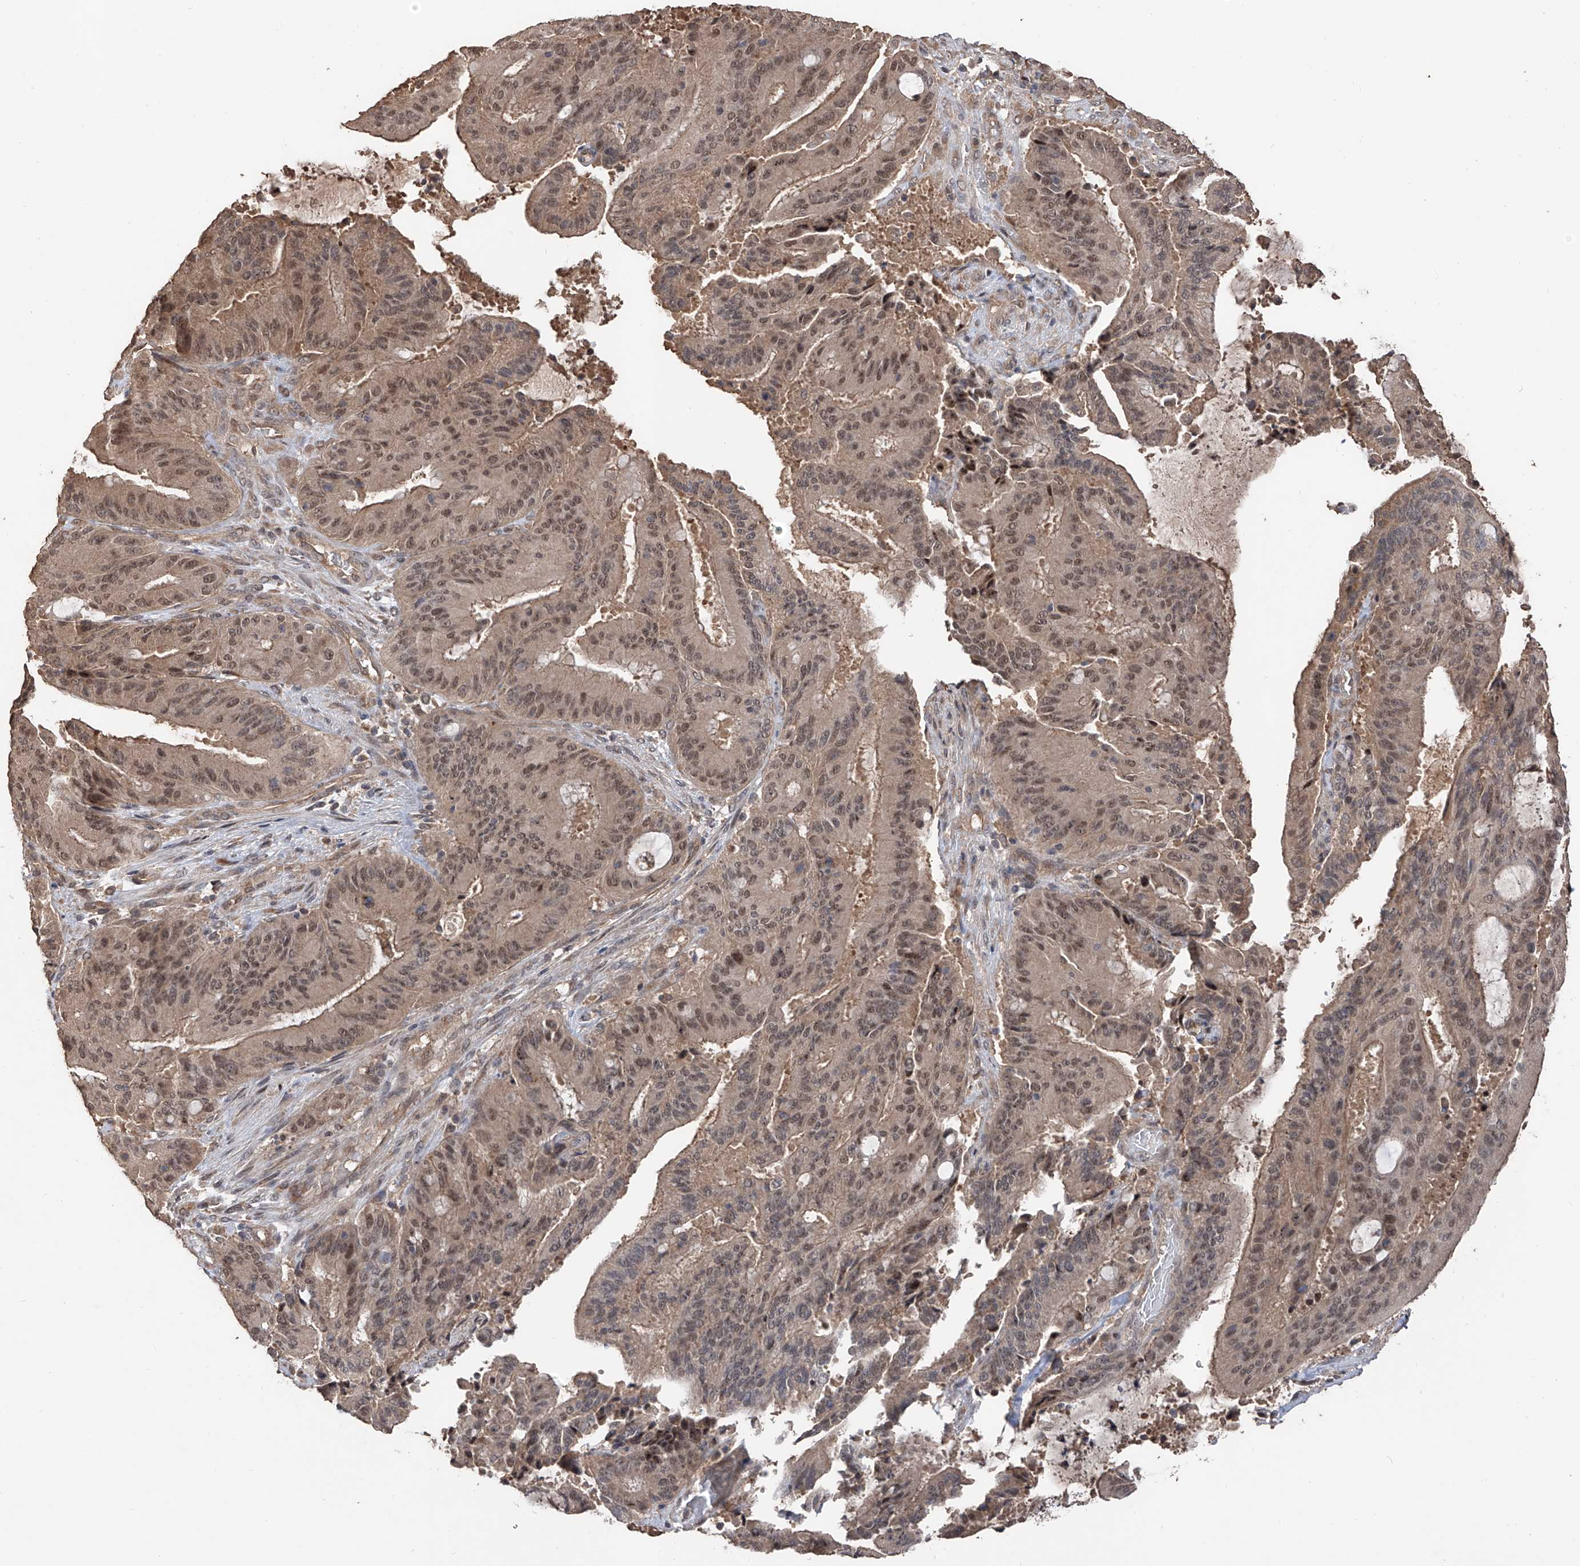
{"staining": {"intensity": "moderate", "quantity": ">75%", "location": "nuclear"}, "tissue": "liver cancer", "cell_type": "Tumor cells", "image_type": "cancer", "snomed": [{"axis": "morphology", "description": "Normal tissue, NOS"}, {"axis": "morphology", "description": "Cholangiocarcinoma"}, {"axis": "topography", "description": "Liver"}, {"axis": "topography", "description": "Peripheral nerve tissue"}], "caption": "IHC photomicrograph of neoplastic tissue: human liver cancer stained using IHC demonstrates medium levels of moderate protein expression localized specifically in the nuclear of tumor cells, appearing as a nuclear brown color.", "gene": "FAM135A", "patient": {"sex": "female", "age": 73}}